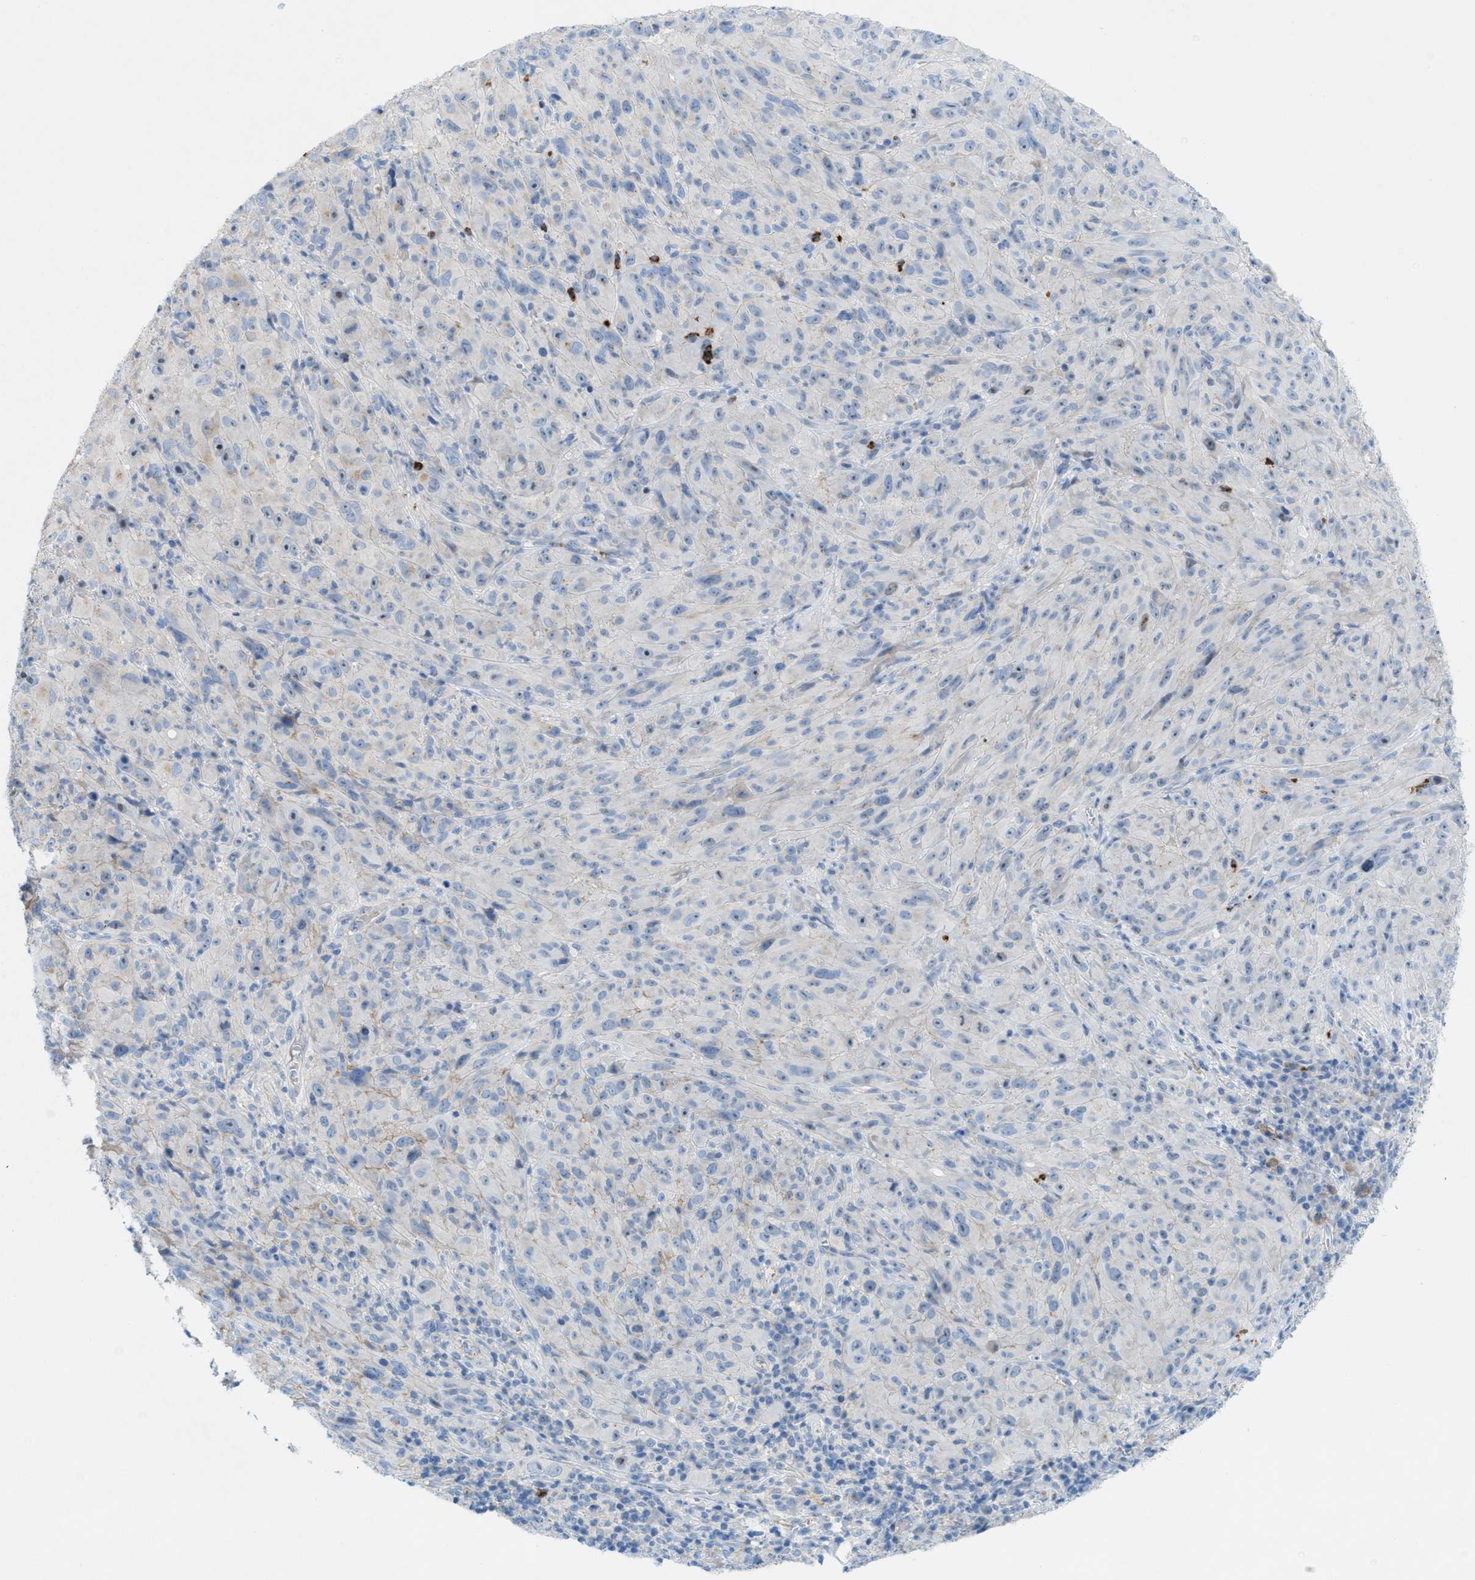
{"staining": {"intensity": "negative", "quantity": "none", "location": "none"}, "tissue": "melanoma", "cell_type": "Tumor cells", "image_type": "cancer", "snomed": [{"axis": "morphology", "description": "Malignant melanoma, NOS"}, {"axis": "topography", "description": "Skin of head"}], "caption": "Immunohistochemistry of human malignant melanoma exhibits no staining in tumor cells. (DAB (3,3'-diaminobenzidine) immunohistochemistry (IHC) with hematoxylin counter stain).", "gene": "CMTM1", "patient": {"sex": "male", "age": 96}}